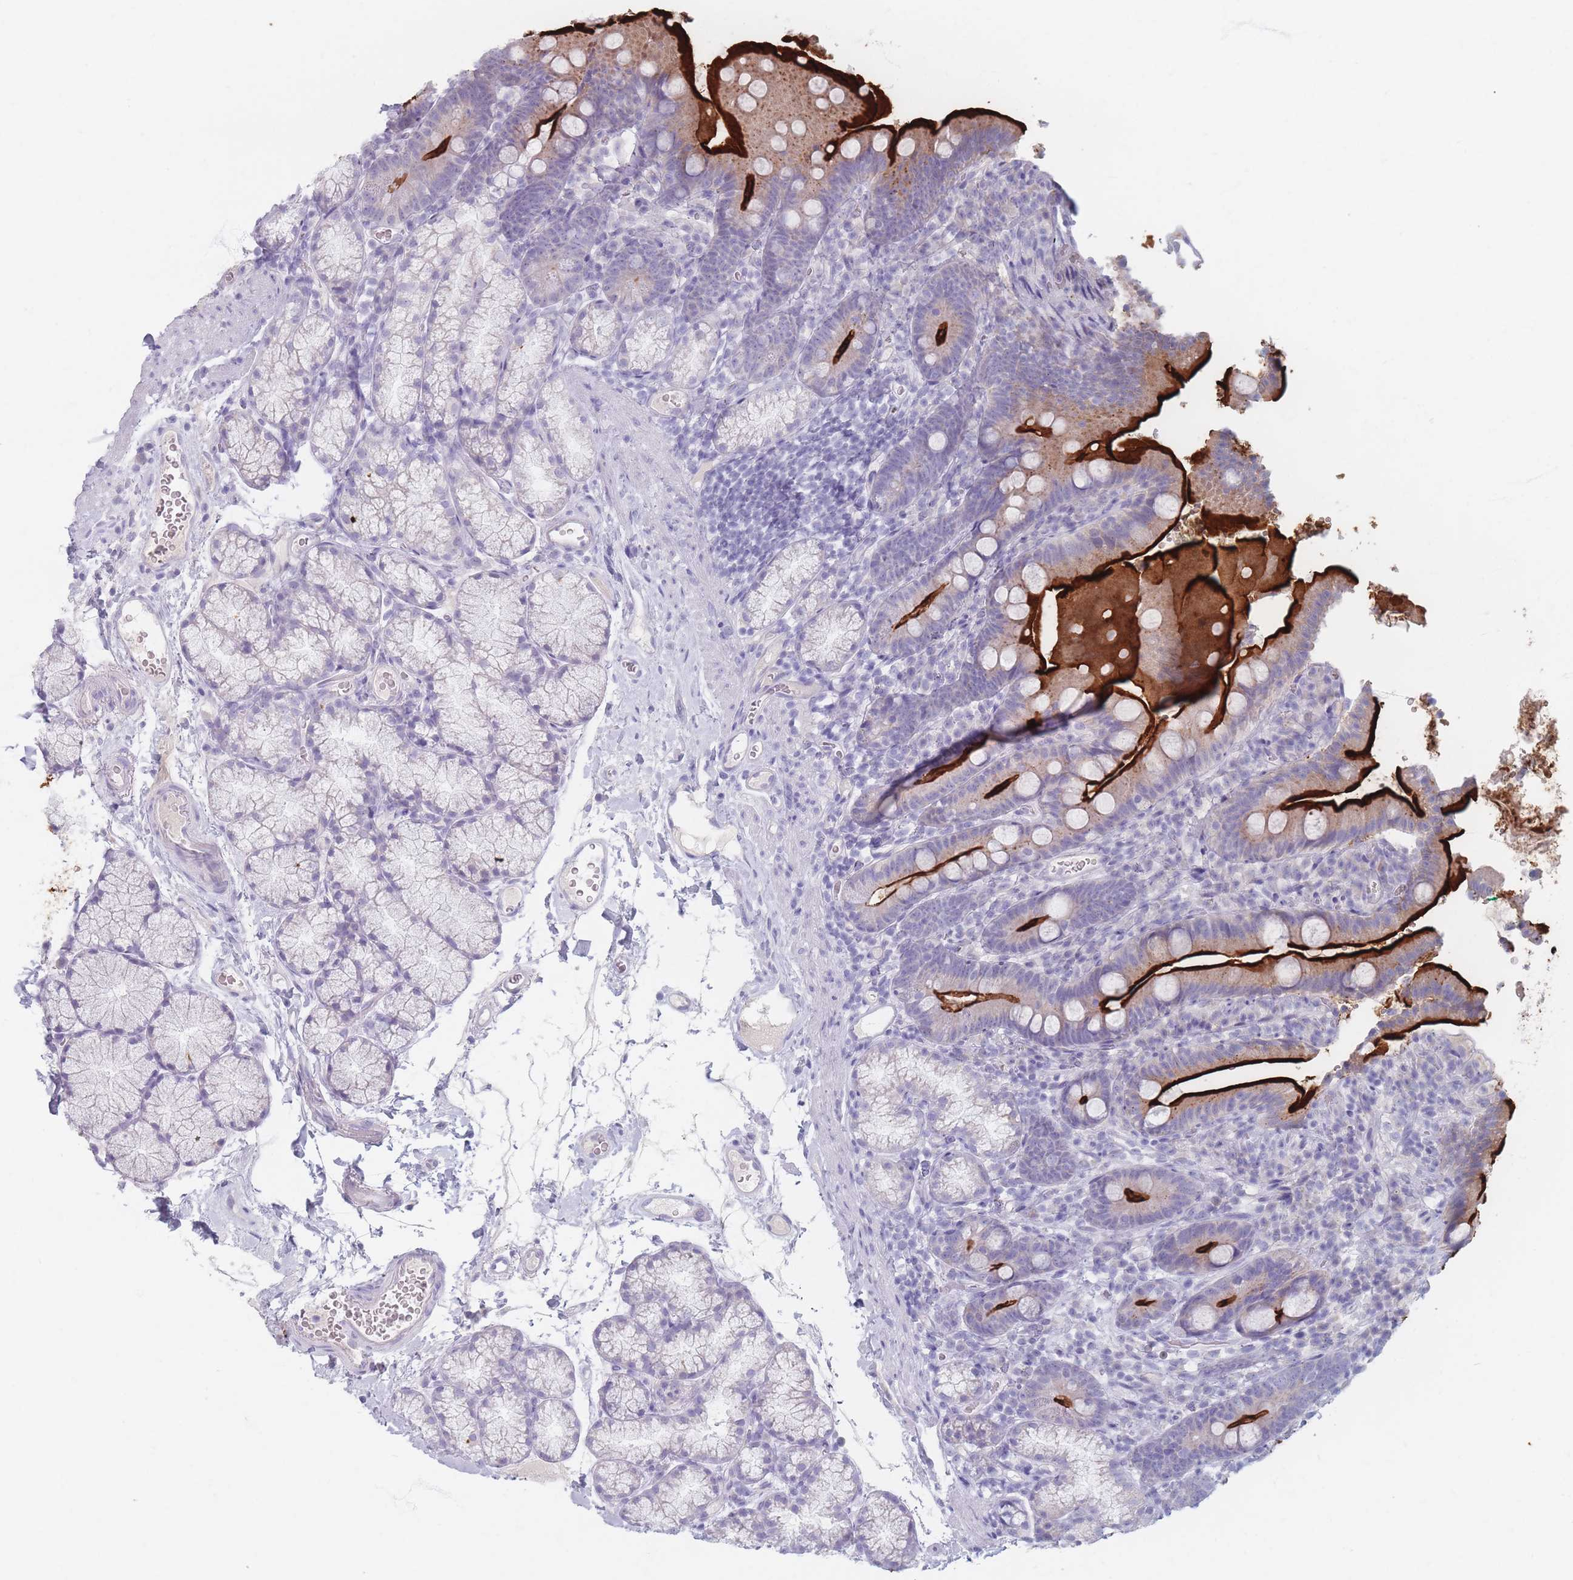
{"staining": {"intensity": "strong", "quantity": "25%-75%", "location": "cytoplasmic/membranous"}, "tissue": "duodenum", "cell_type": "Glandular cells", "image_type": "normal", "snomed": [{"axis": "morphology", "description": "Normal tissue, NOS"}, {"axis": "topography", "description": "Duodenum"}], "caption": "Immunohistochemical staining of unremarkable human duodenum demonstrates high levels of strong cytoplasmic/membranous positivity in about 25%-75% of glandular cells. The protein of interest is shown in brown color, while the nuclei are stained blue.", "gene": "PIGM", "patient": {"sex": "female", "age": 67}}